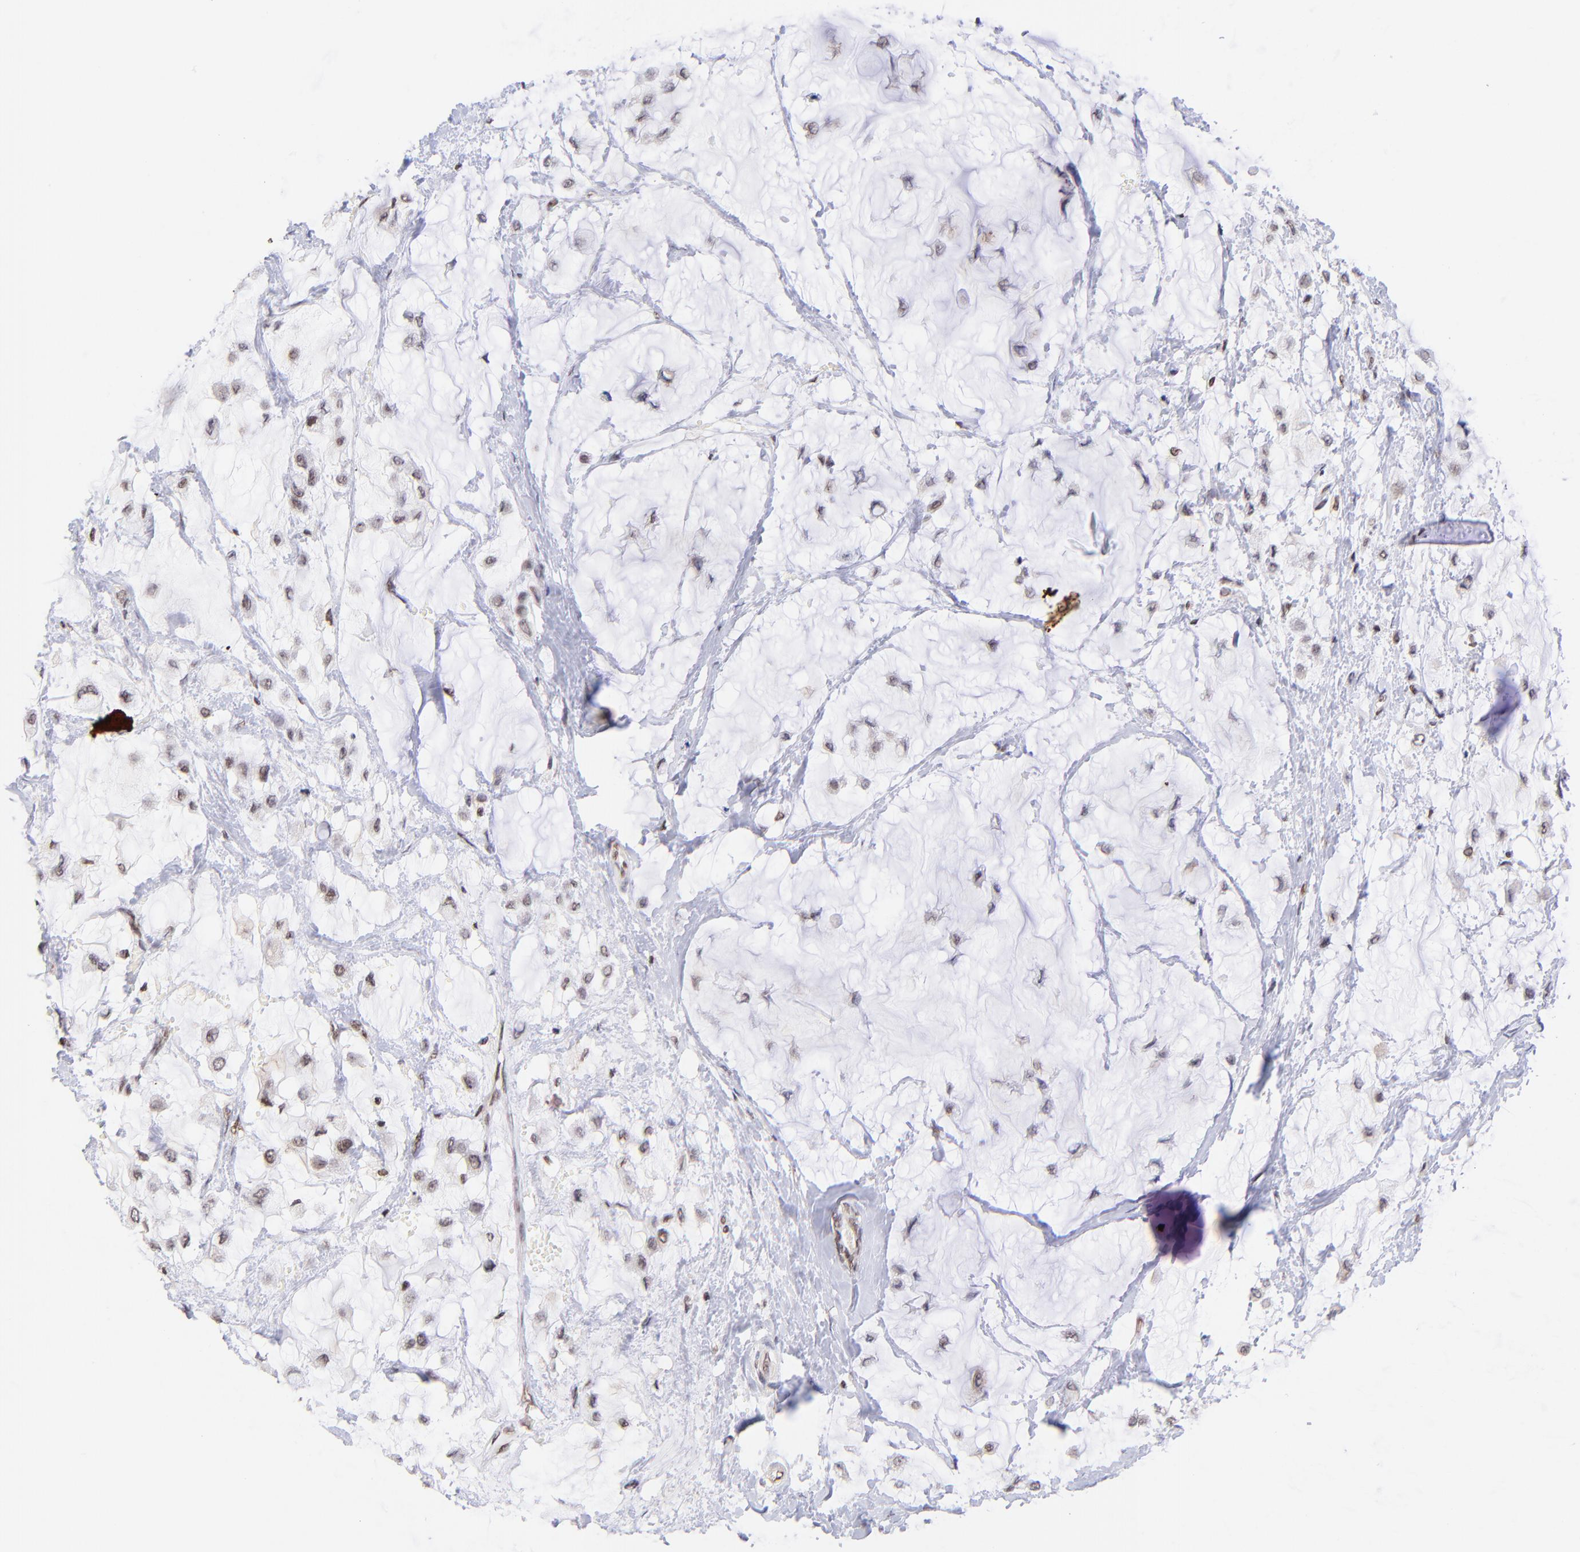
{"staining": {"intensity": "moderate", "quantity": ">75%", "location": "nuclear"}, "tissue": "breast cancer", "cell_type": "Tumor cells", "image_type": "cancer", "snomed": [{"axis": "morphology", "description": "Lobular carcinoma"}, {"axis": "topography", "description": "Breast"}], "caption": "Immunohistochemistry (IHC) (DAB) staining of human breast lobular carcinoma exhibits moderate nuclear protein expression in approximately >75% of tumor cells.", "gene": "MIDEAS", "patient": {"sex": "female", "age": 85}}